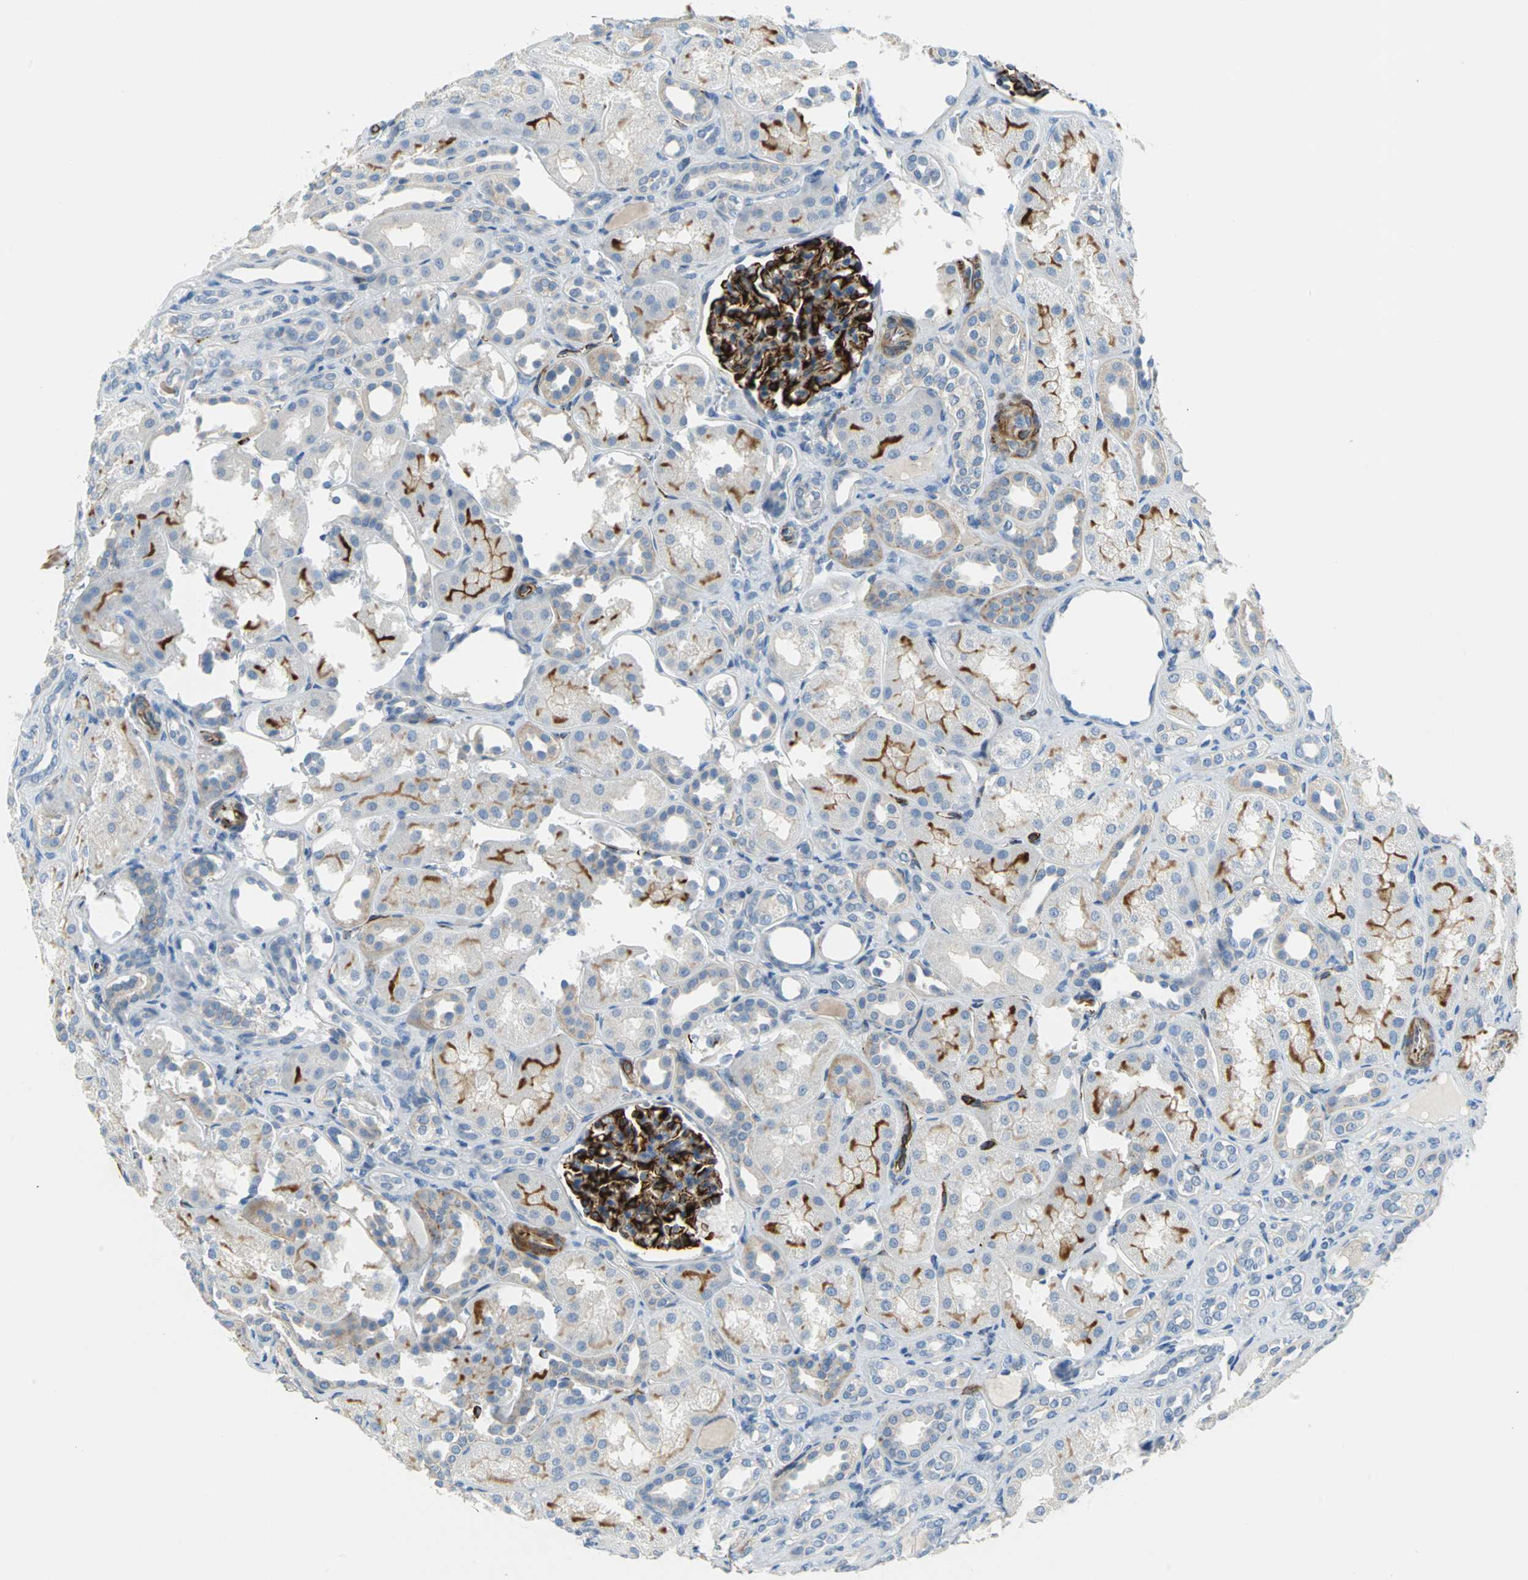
{"staining": {"intensity": "strong", "quantity": ">75%", "location": "cytoplasmic/membranous"}, "tissue": "kidney", "cell_type": "Cells in glomeruli", "image_type": "normal", "snomed": [{"axis": "morphology", "description": "Normal tissue, NOS"}, {"axis": "topography", "description": "Kidney"}], "caption": "The histopathology image shows staining of unremarkable kidney, revealing strong cytoplasmic/membranous protein staining (brown color) within cells in glomeruli.", "gene": "ALOX15", "patient": {"sex": "male", "age": 7}}